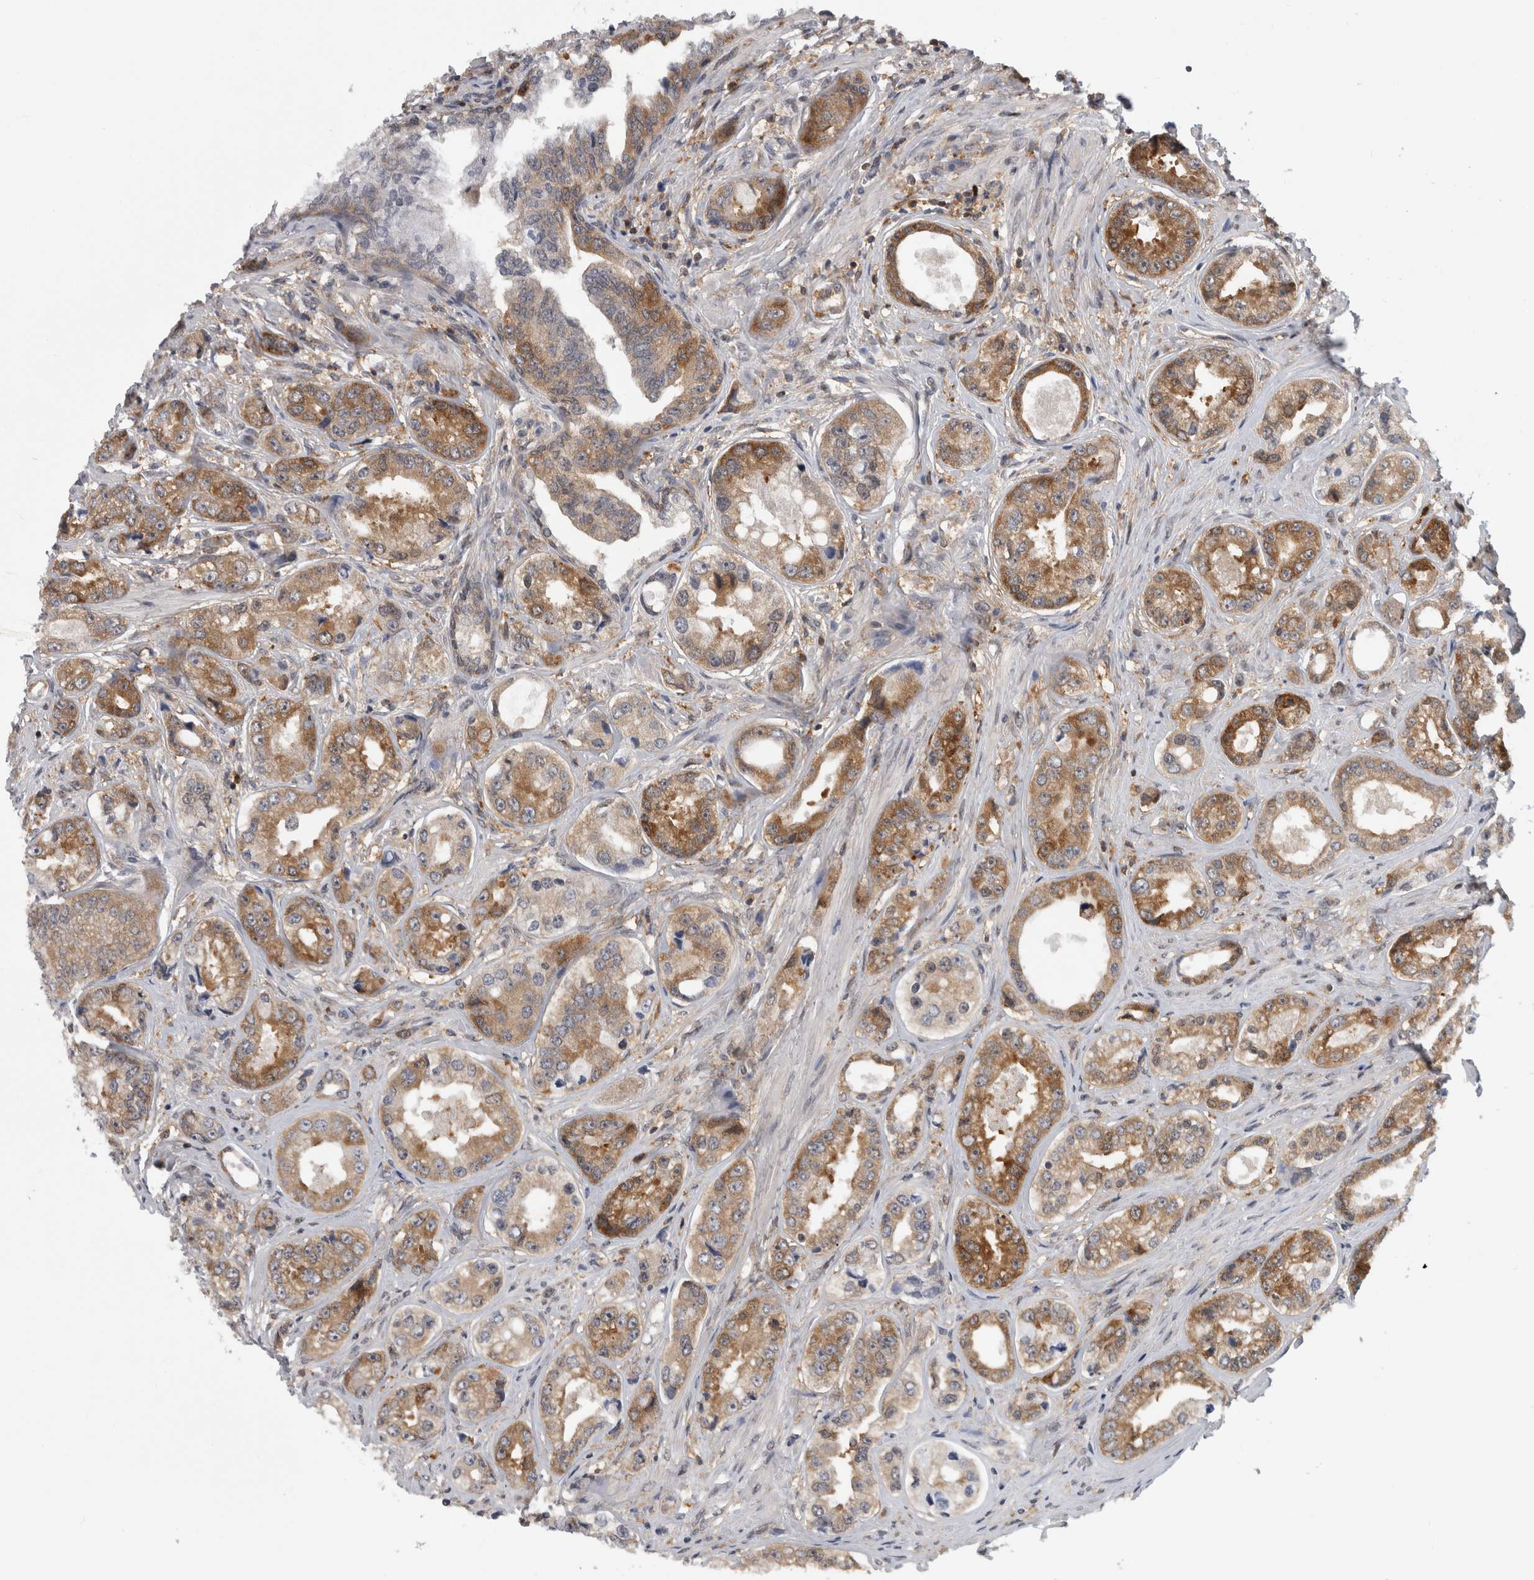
{"staining": {"intensity": "moderate", "quantity": ">75%", "location": "cytoplasmic/membranous"}, "tissue": "prostate cancer", "cell_type": "Tumor cells", "image_type": "cancer", "snomed": [{"axis": "morphology", "description": "Adenocarcinoma, High grade"}, {"axis": "topography", "description": "Prostate"}], "caption": "IHC image of prostate cancer (high-grade adenocarcinoma) stained for a protein (brown), which exhibits medium levels of moderate cytoplasmic/membranous positivity in about >75% of tumor cells.", "gene": "CACYBP", "patient": {"sex": "male", "age": 61}}